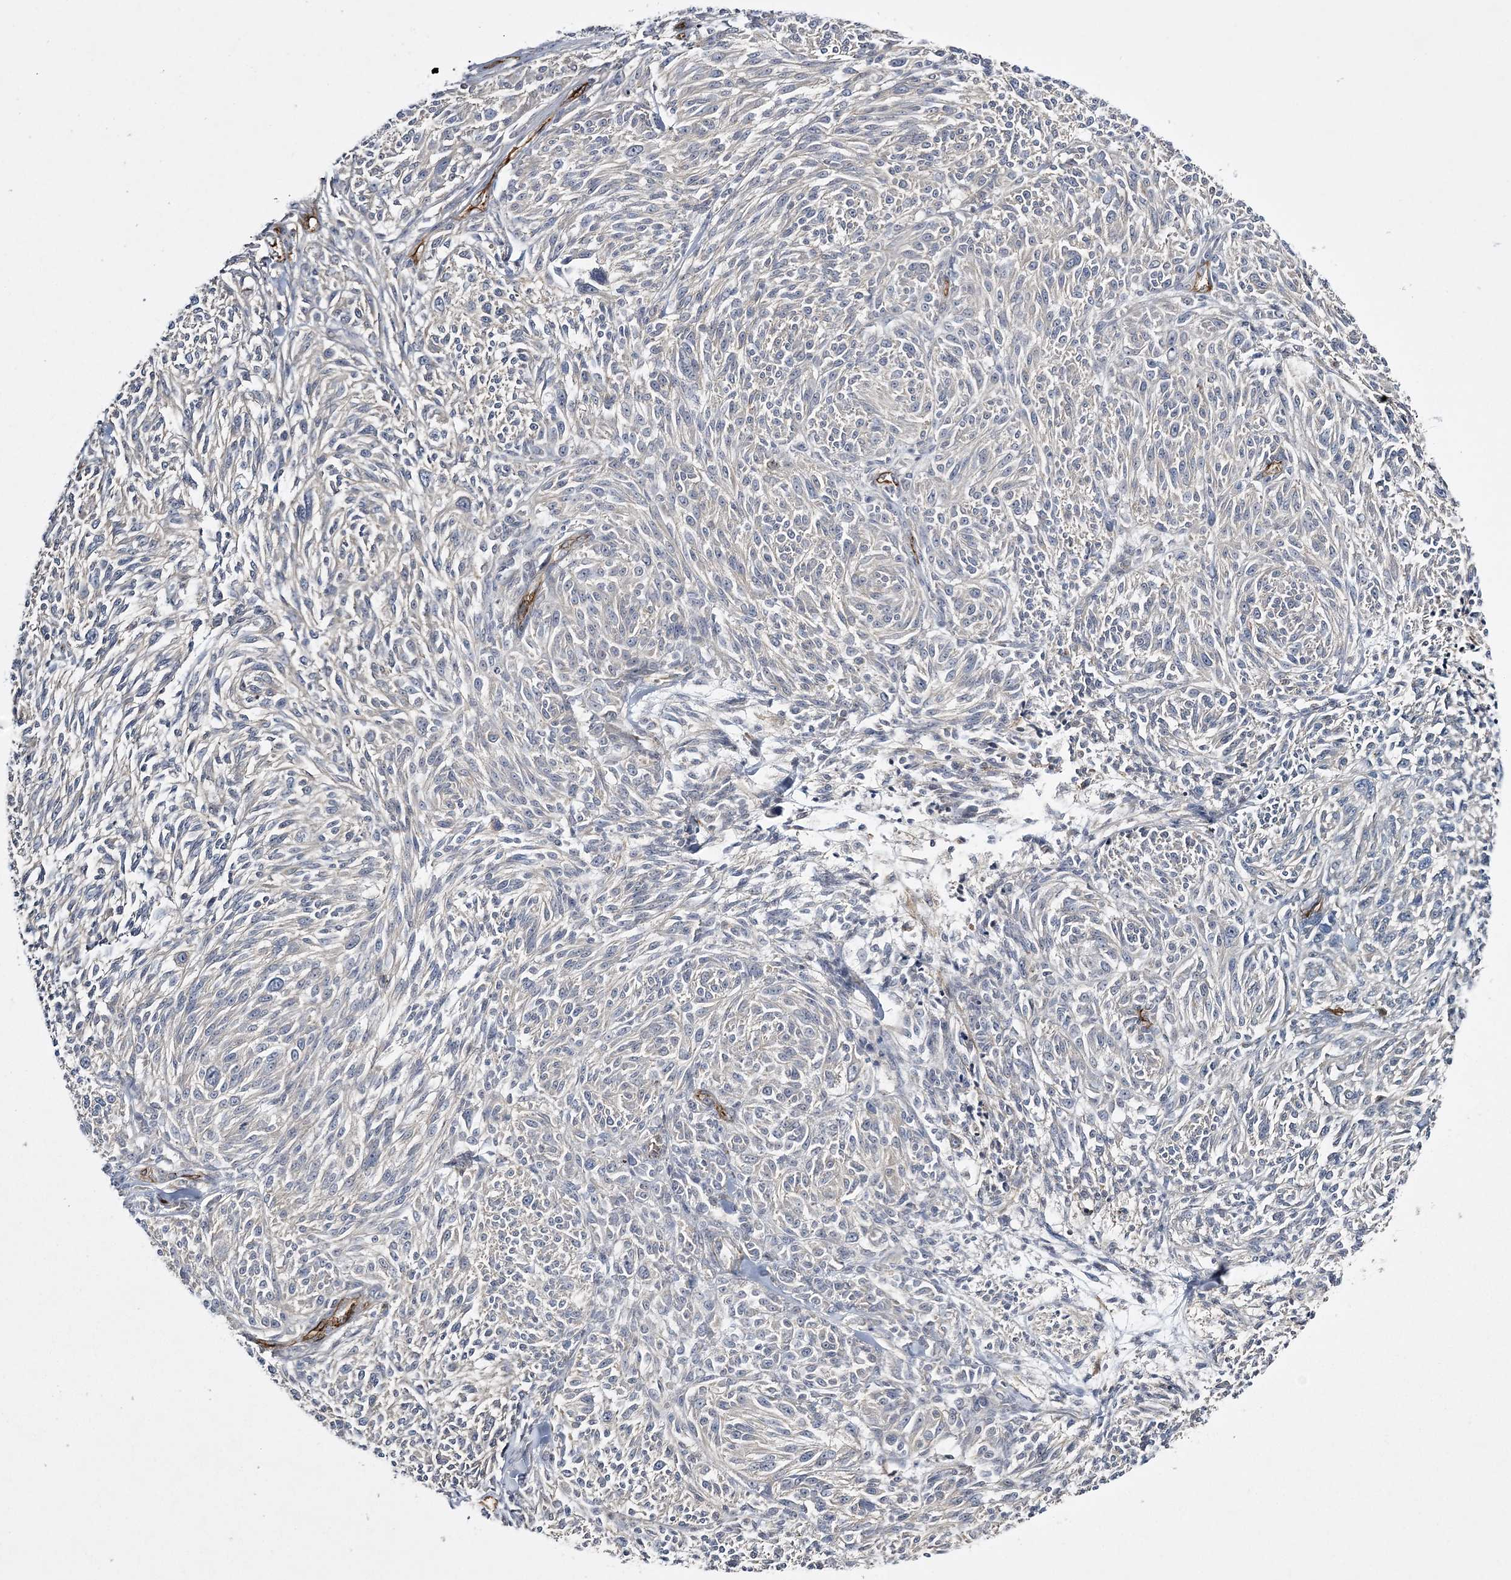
{"staining": {"intensity": "moderate", "quantity": "<25%", "location": "cytoplasmic/membranous"}, "tissue": "melanoma", "cell_type": "Tumor cells", "image_type": "cancer", "snomed": [{"axis": "morphology", "description": "Malignant melanoma, NOS"}, {"axis": "topography", "description": "Skin of trunk"}], "caption": "A brown stain highlights moderate cytoplasmic/membranous staining of a protein in malignant melanoma tumor cells.", "gene": "CALN1", "patient": {"sex": "male", "age": 71}}